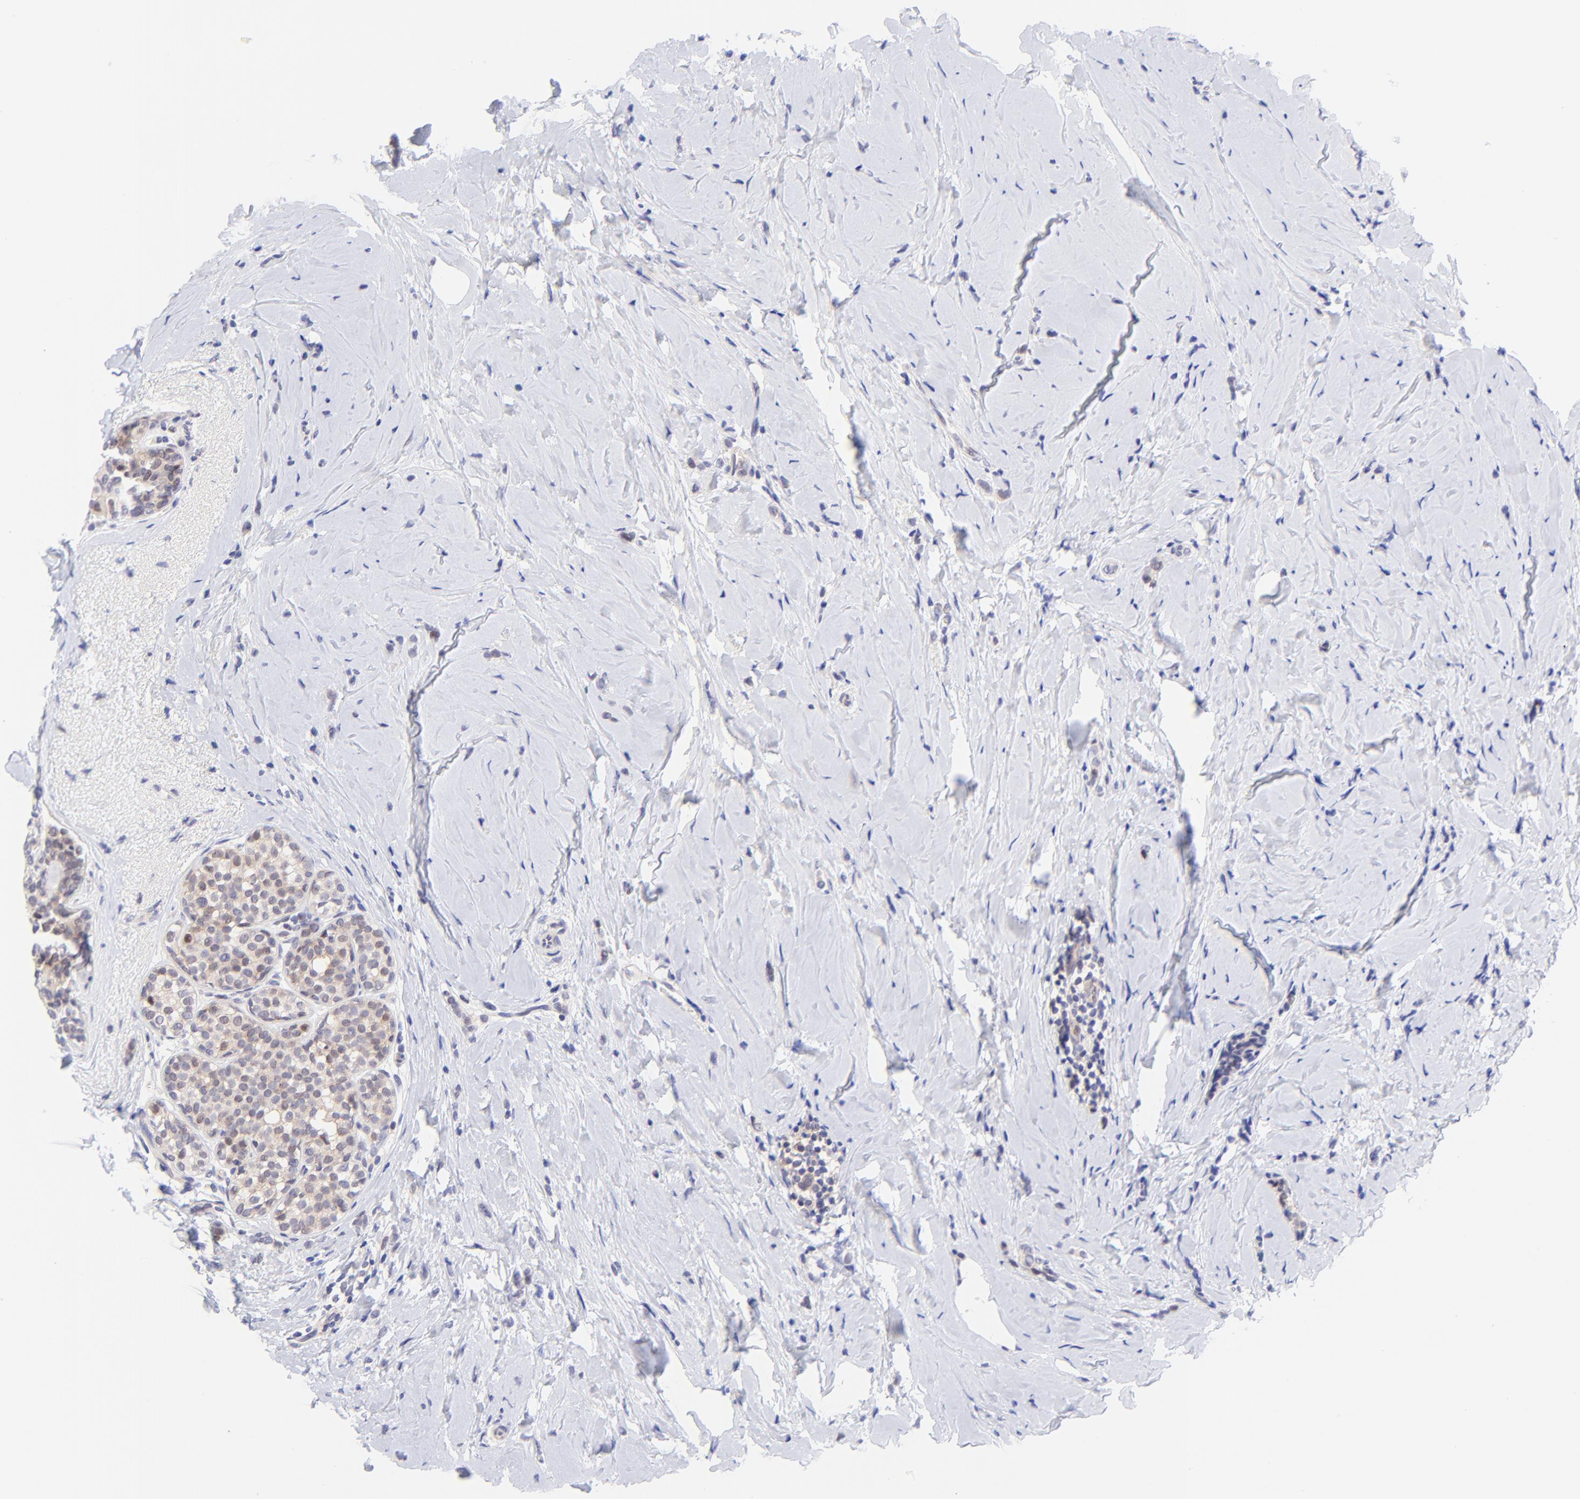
{"staining": {"intensity": "weak", "quantity": ">75%", "location": "cytoplasmic/membranous"}, "tissue": "breast cancer", "cell_type": "Tumor cells", "image_type": "cancer", "snomed": [{"axis": "morphology", "description": "Lobular carcinoma"}, {"axis": "topography", "description": "Breast"}], "caption": "Human breast cancer stained with a protein marker displays weak staining in tumor cells.", "gene": "PBDC1", "patient": {"sex": "female", "age": 64}}